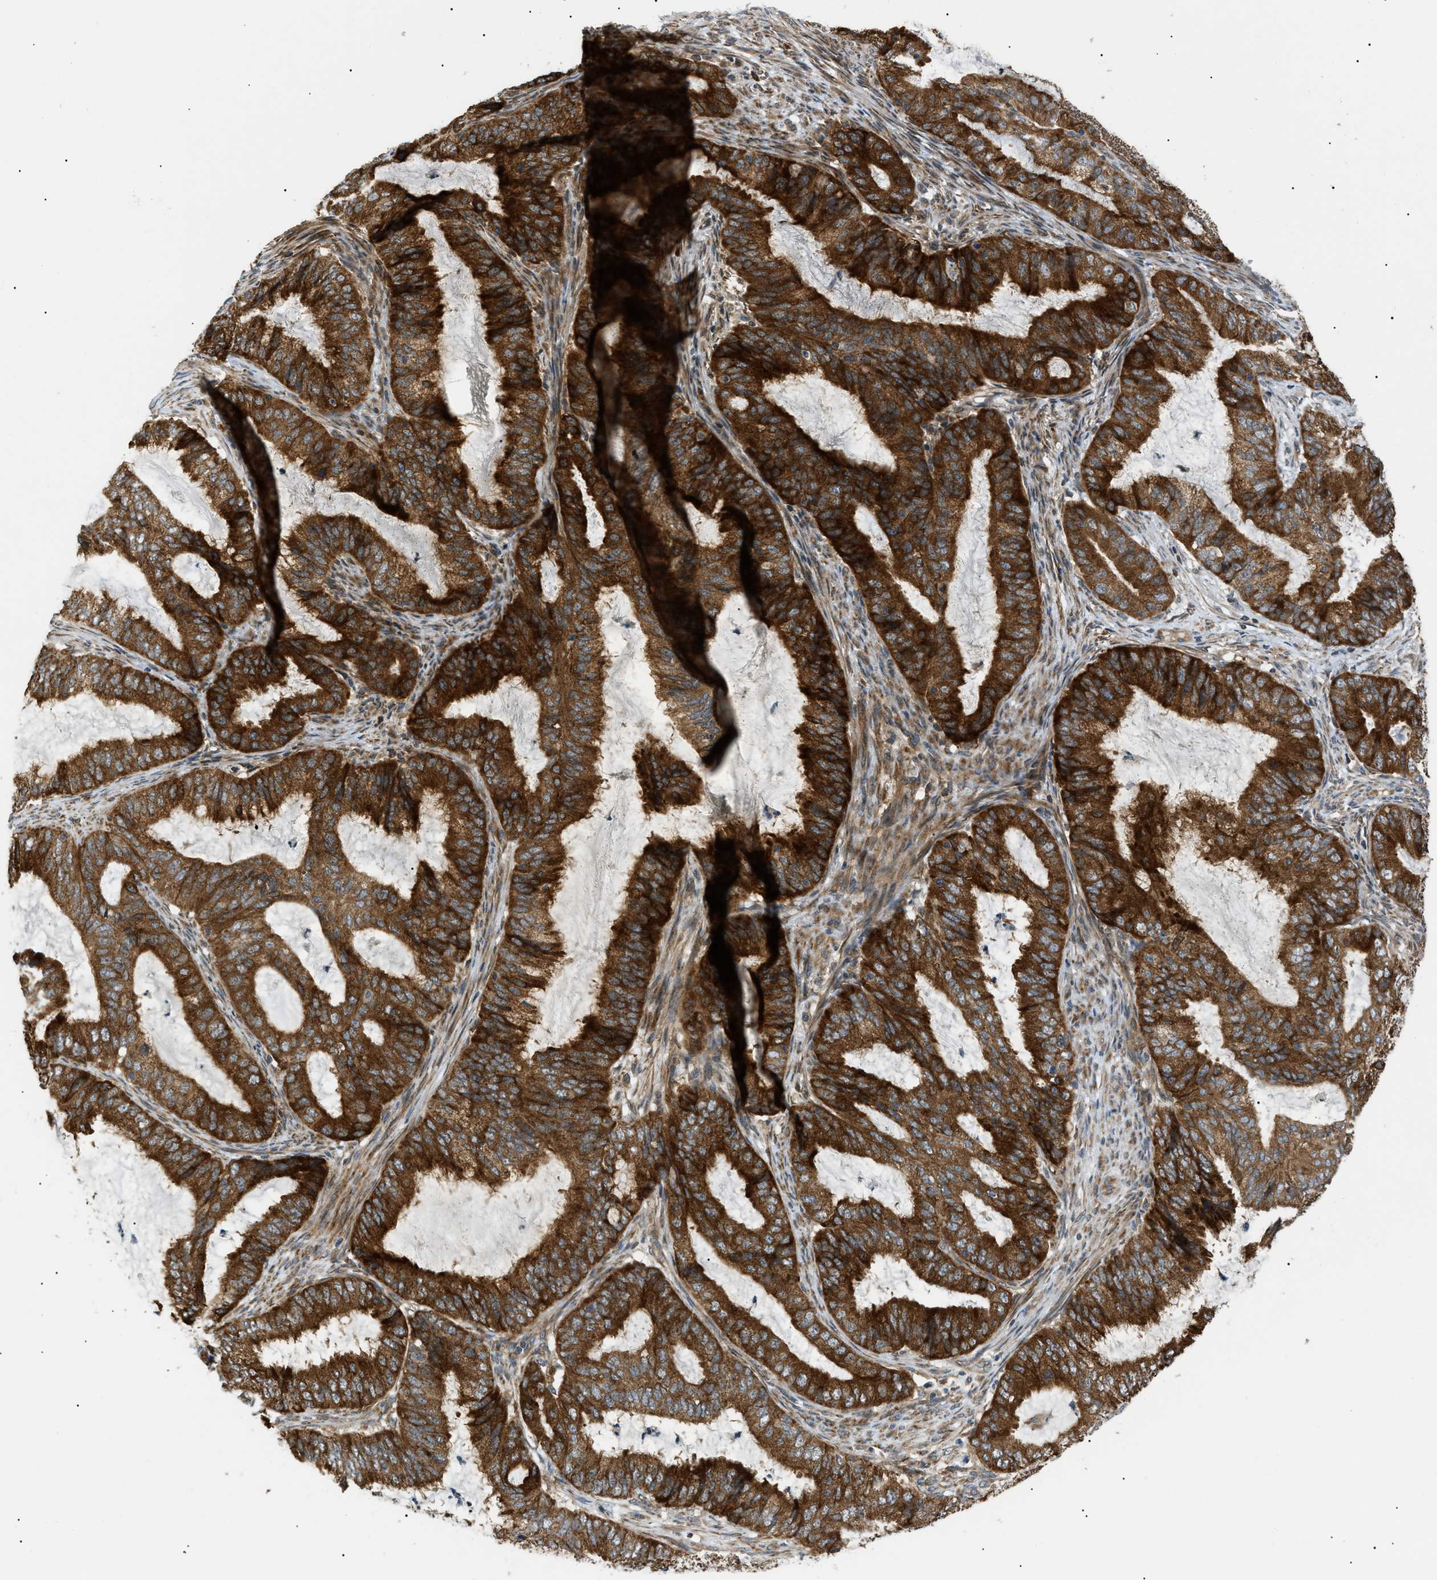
{"staining": {"intensity": "strong", "quantity": ">75%", "location": "cytoplasmic/membranous"}, "tissue": "endometrial cancer", "cell_type": "Tumor cells", "image_type": "cancer", "snomed": [{"axis": "morphology", "description": "Adenocarcinoma, NOS"}, {"axis": "topography", "description": "Endometrium"}], "caption": "IHC of human adenocarcinoma (endometrial) shows high levels of strong cytoplasmic/membranous staining in approximately >75% of tumor cells.", "gene": "SRPK1", "patient": {"sex": "female", "age": 70}}